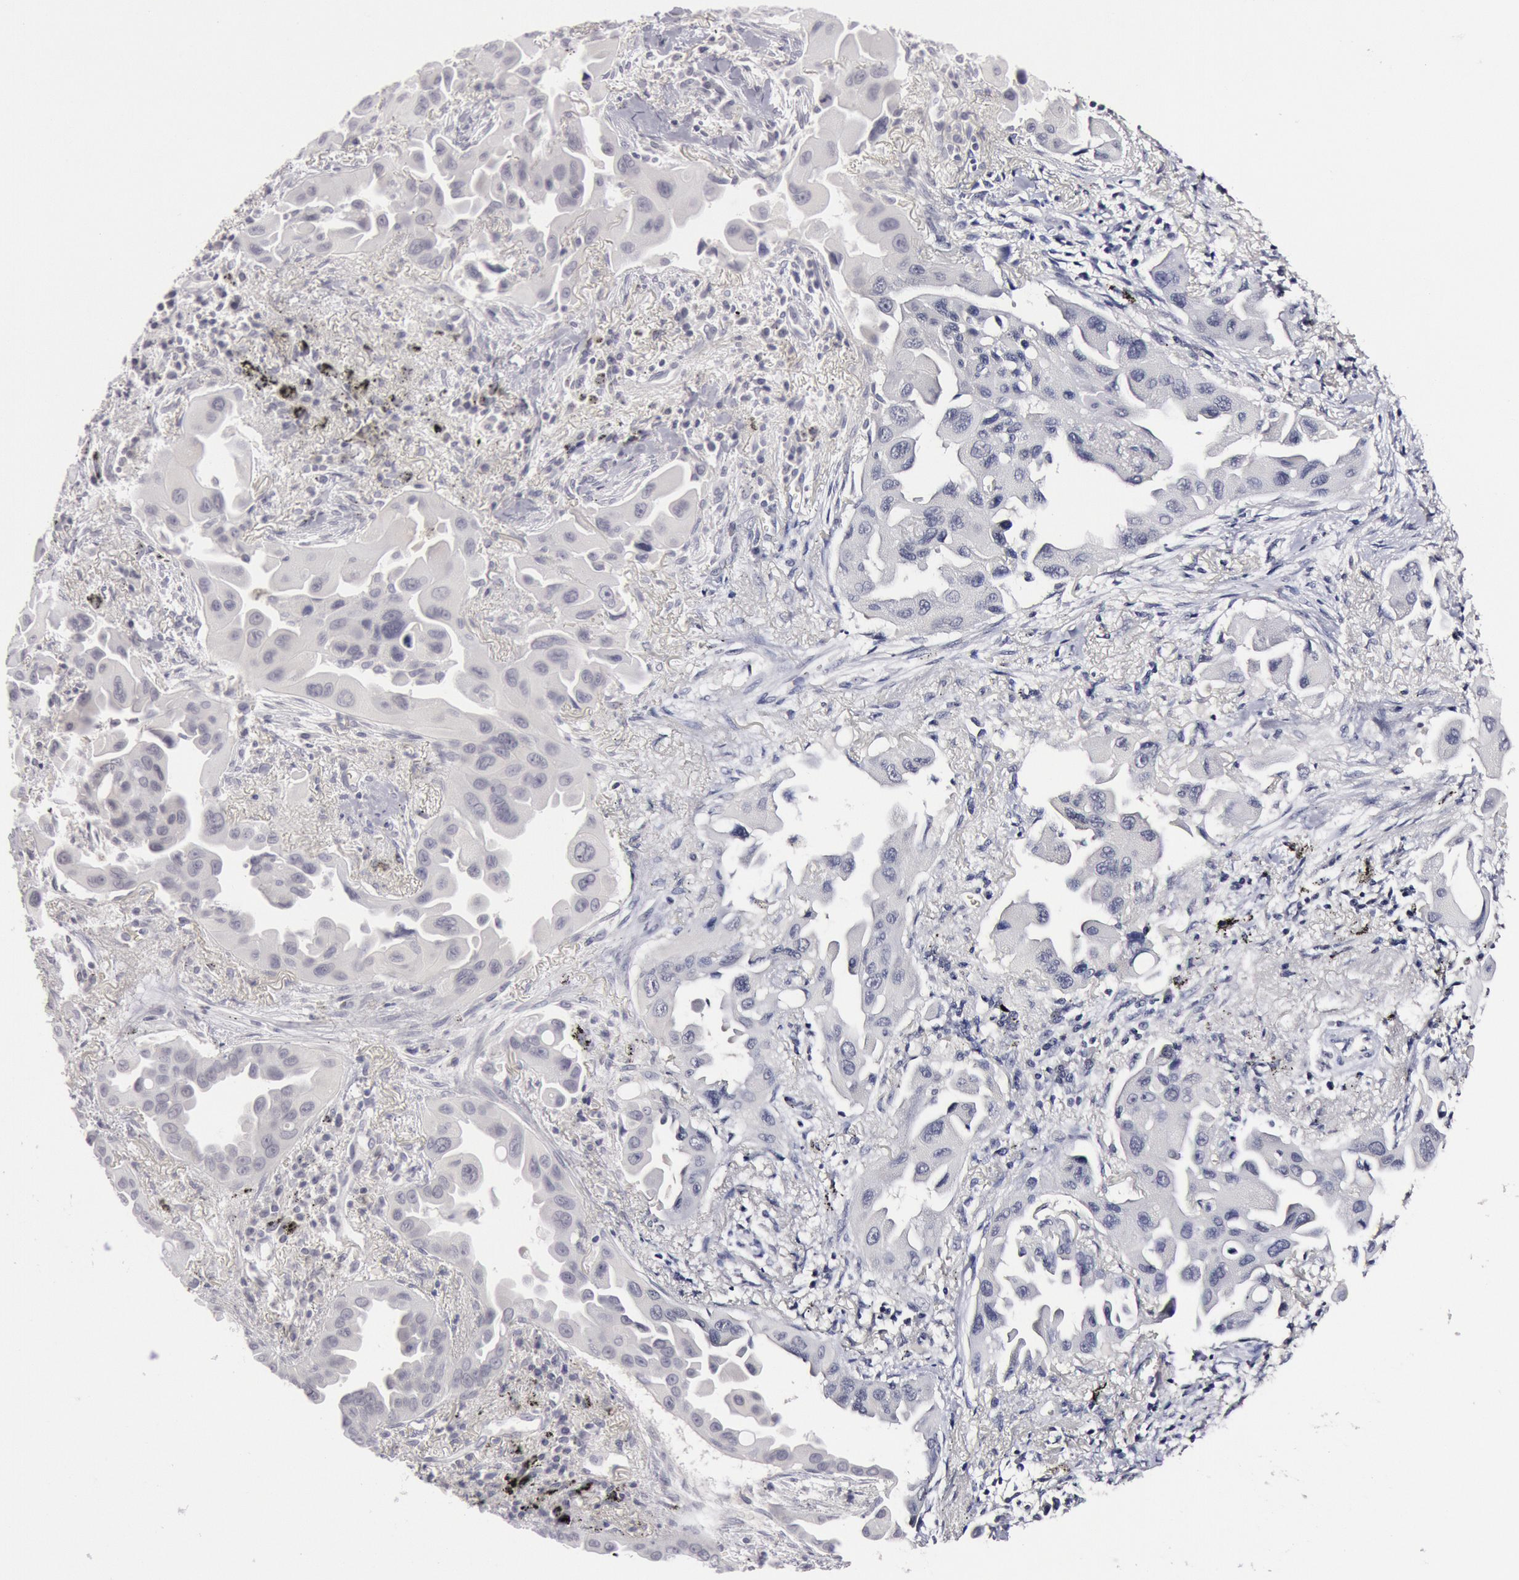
{"staining": {"intensity": "negative", "quantity": "none", "location": "none"}, "tissue": "lung cancer", "cell_type": "Tumor cells", "image_type": "cancer", "snomed": [{"axis": "morphology", "description": "Adenocarcinoma, NOS"}, {"axis": "topography", "description": "Lung"}], "caption": "IHC histopathology image of neoplastic tissue: adenocarcinoma (lung) stained with DAB (3,3'-diaminobenzidine) demonstrates no significant protein expression in tumor cells. (DAB (3,3'-diaminobenzidine) immunohistochemistry, high magnification).", "gene": "KRT16", "patient": {"sex": "male", "age": 68}}